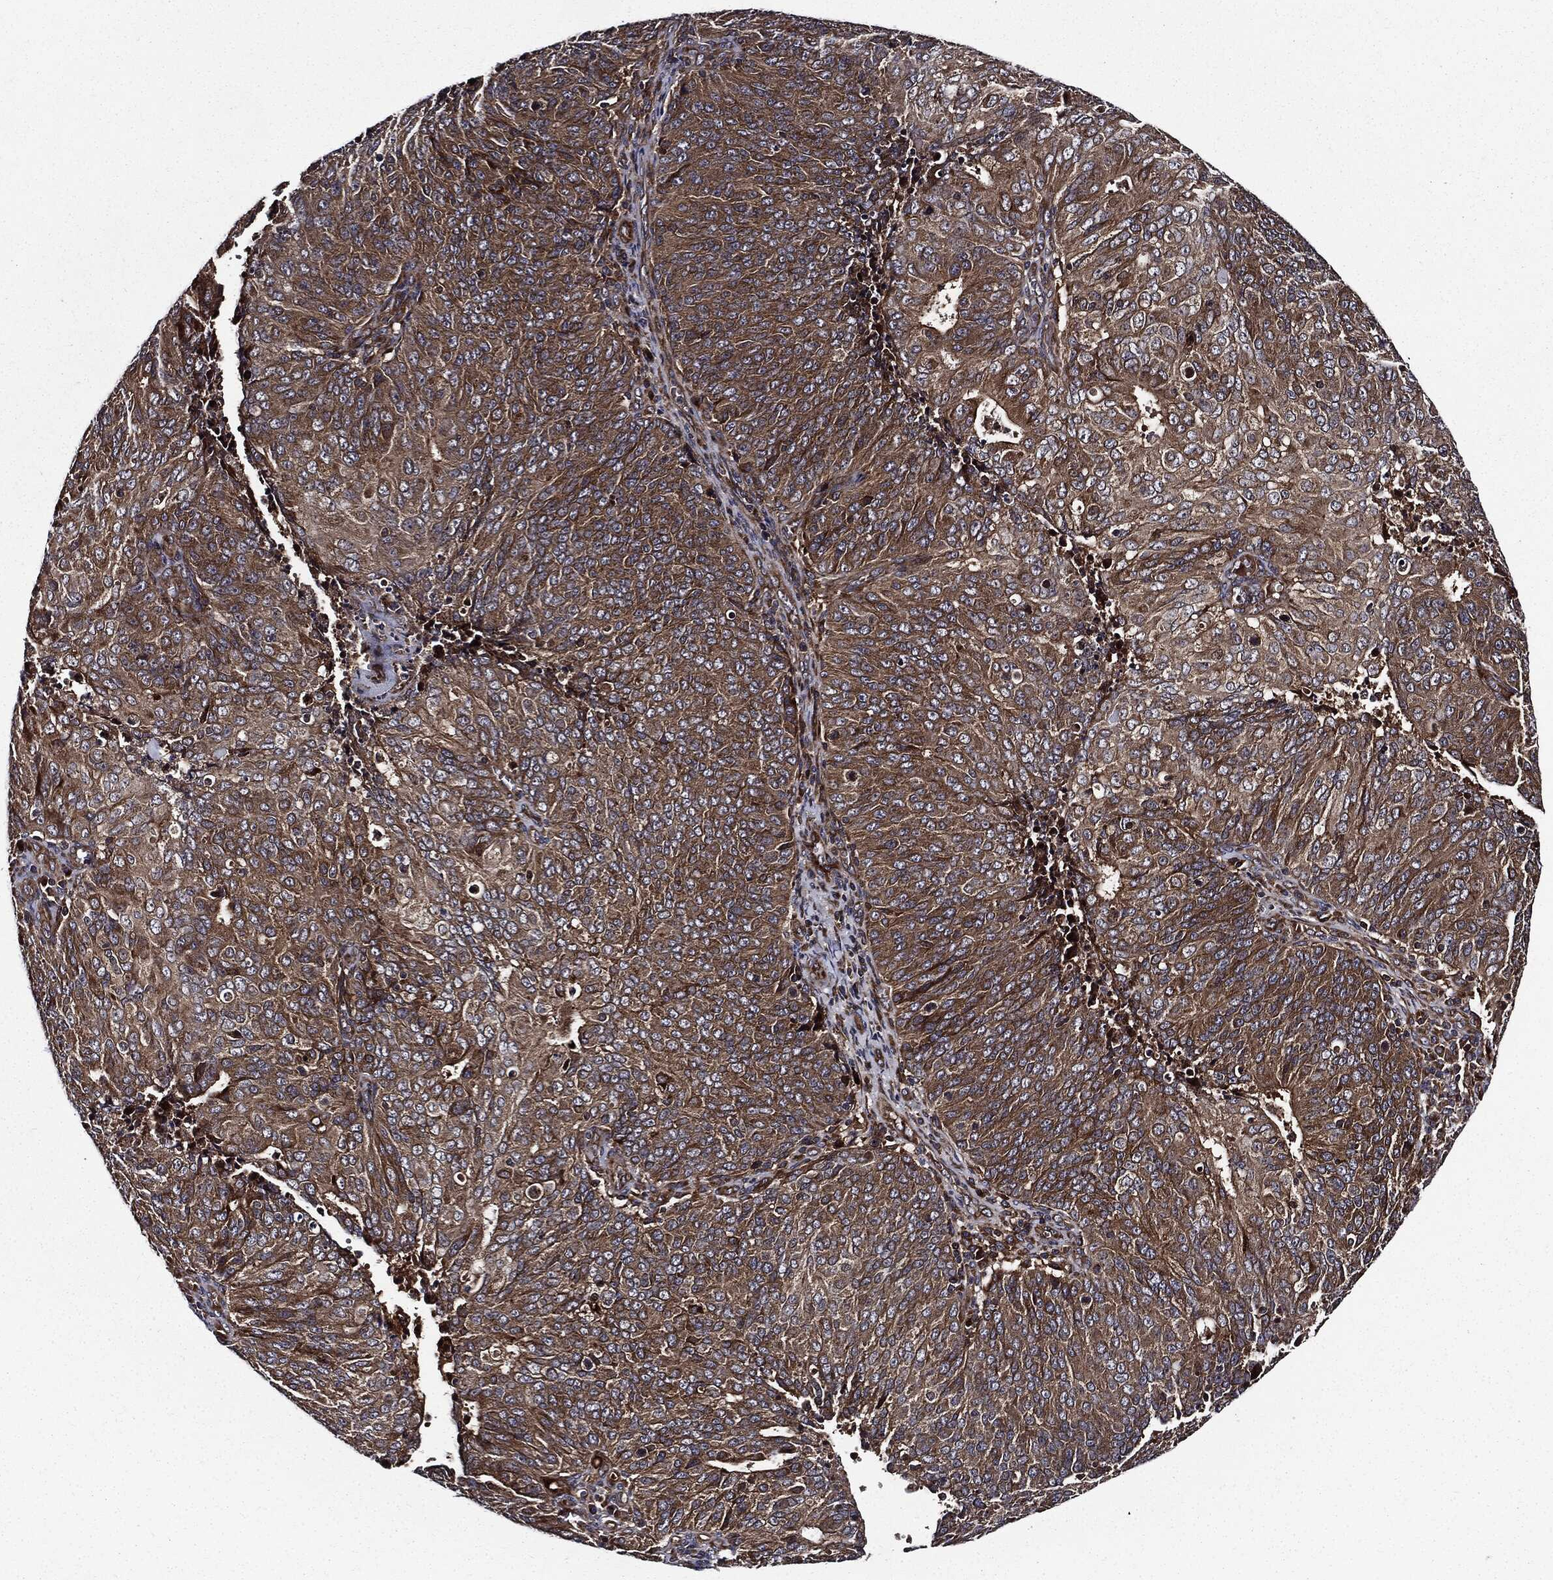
{"staining": {"intensity": "moderate", "quantity": ">75%", "location": "cytoplasmic/membranous"}, "tissue": "endometrial cancer", "cell_type": "Tumor cells", "image_type": "cancer", "snomed": [{"axis": "morphology", "description": "Adenocarcinoma, NOS"}, {"axis": "topography", "description": "Endometrium"}], "caption": "This photomicrograph shows adenocarcinoma (endometrial) stained with immunohistochemistry to label a protein in brown. The cytoplasmic/membranous of tumor cells show moderate positivity for the protein. Nuclei are counter-stained blue.", "gene": "HTT", "patient": {"sex": "female", "age": 82}}